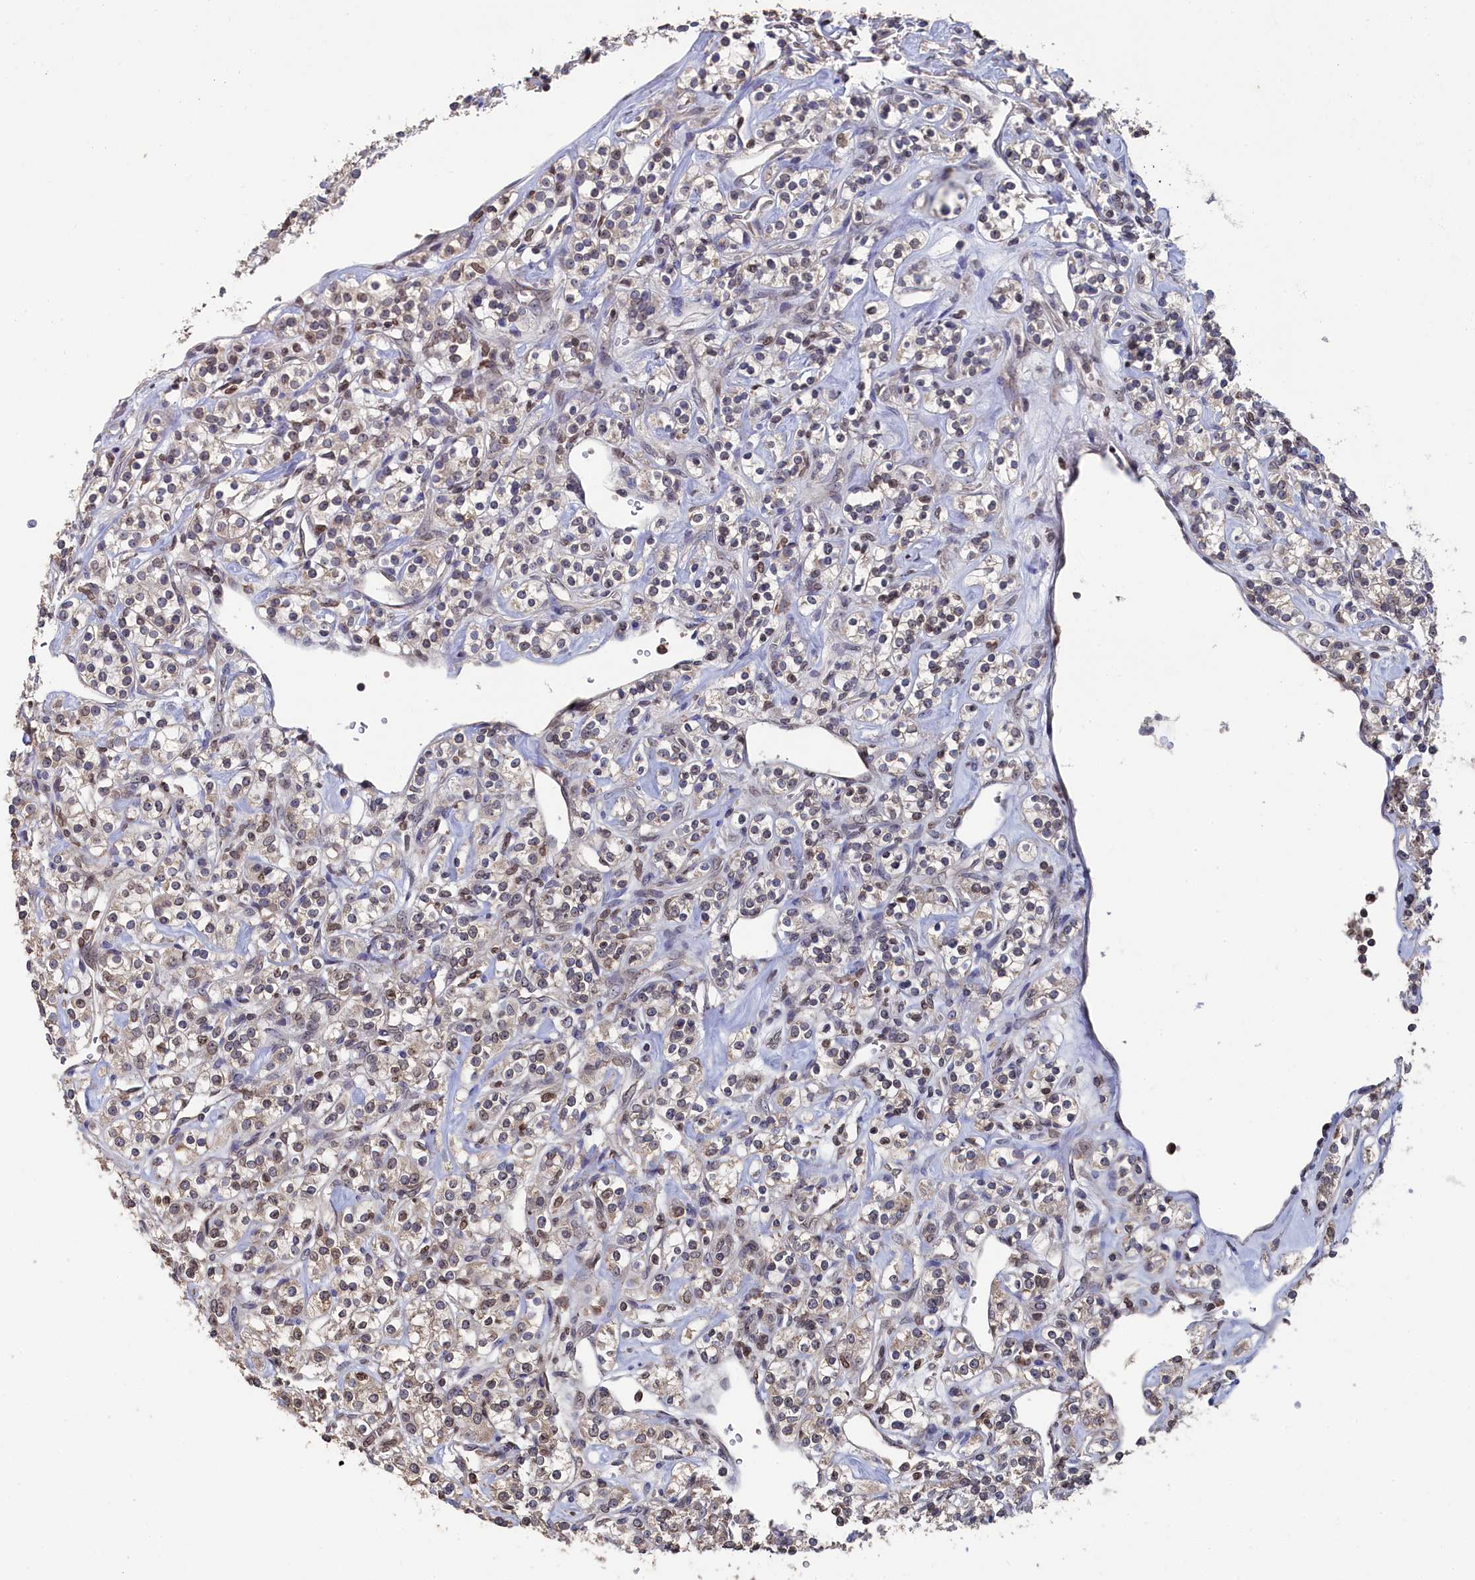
{"staining": {"intensity": "weak", "quantity": "<25%", "location": "cytoplasmic/membranous,nuclear"}, "tissue": "renal cancer", "cell_type": "Tumor cells", "image_type": "cancer", "snomed": [{"axis": "morphology", "description": "Adenocarcinoma, NOS"}, {"axis": "topography", "description": "Kidney"}], "caption": "This is a image of immunohistochemistry staining of renal adenocarcinoma, which shows no staining in tumor cells. Brightfield microscopy of immunohistochemistry stained with DAB (brown) and hematoxylin (blue), captured at high magnification.", "gene": "ANKEF1", "patient": {"sex": "male", "age": 77}}